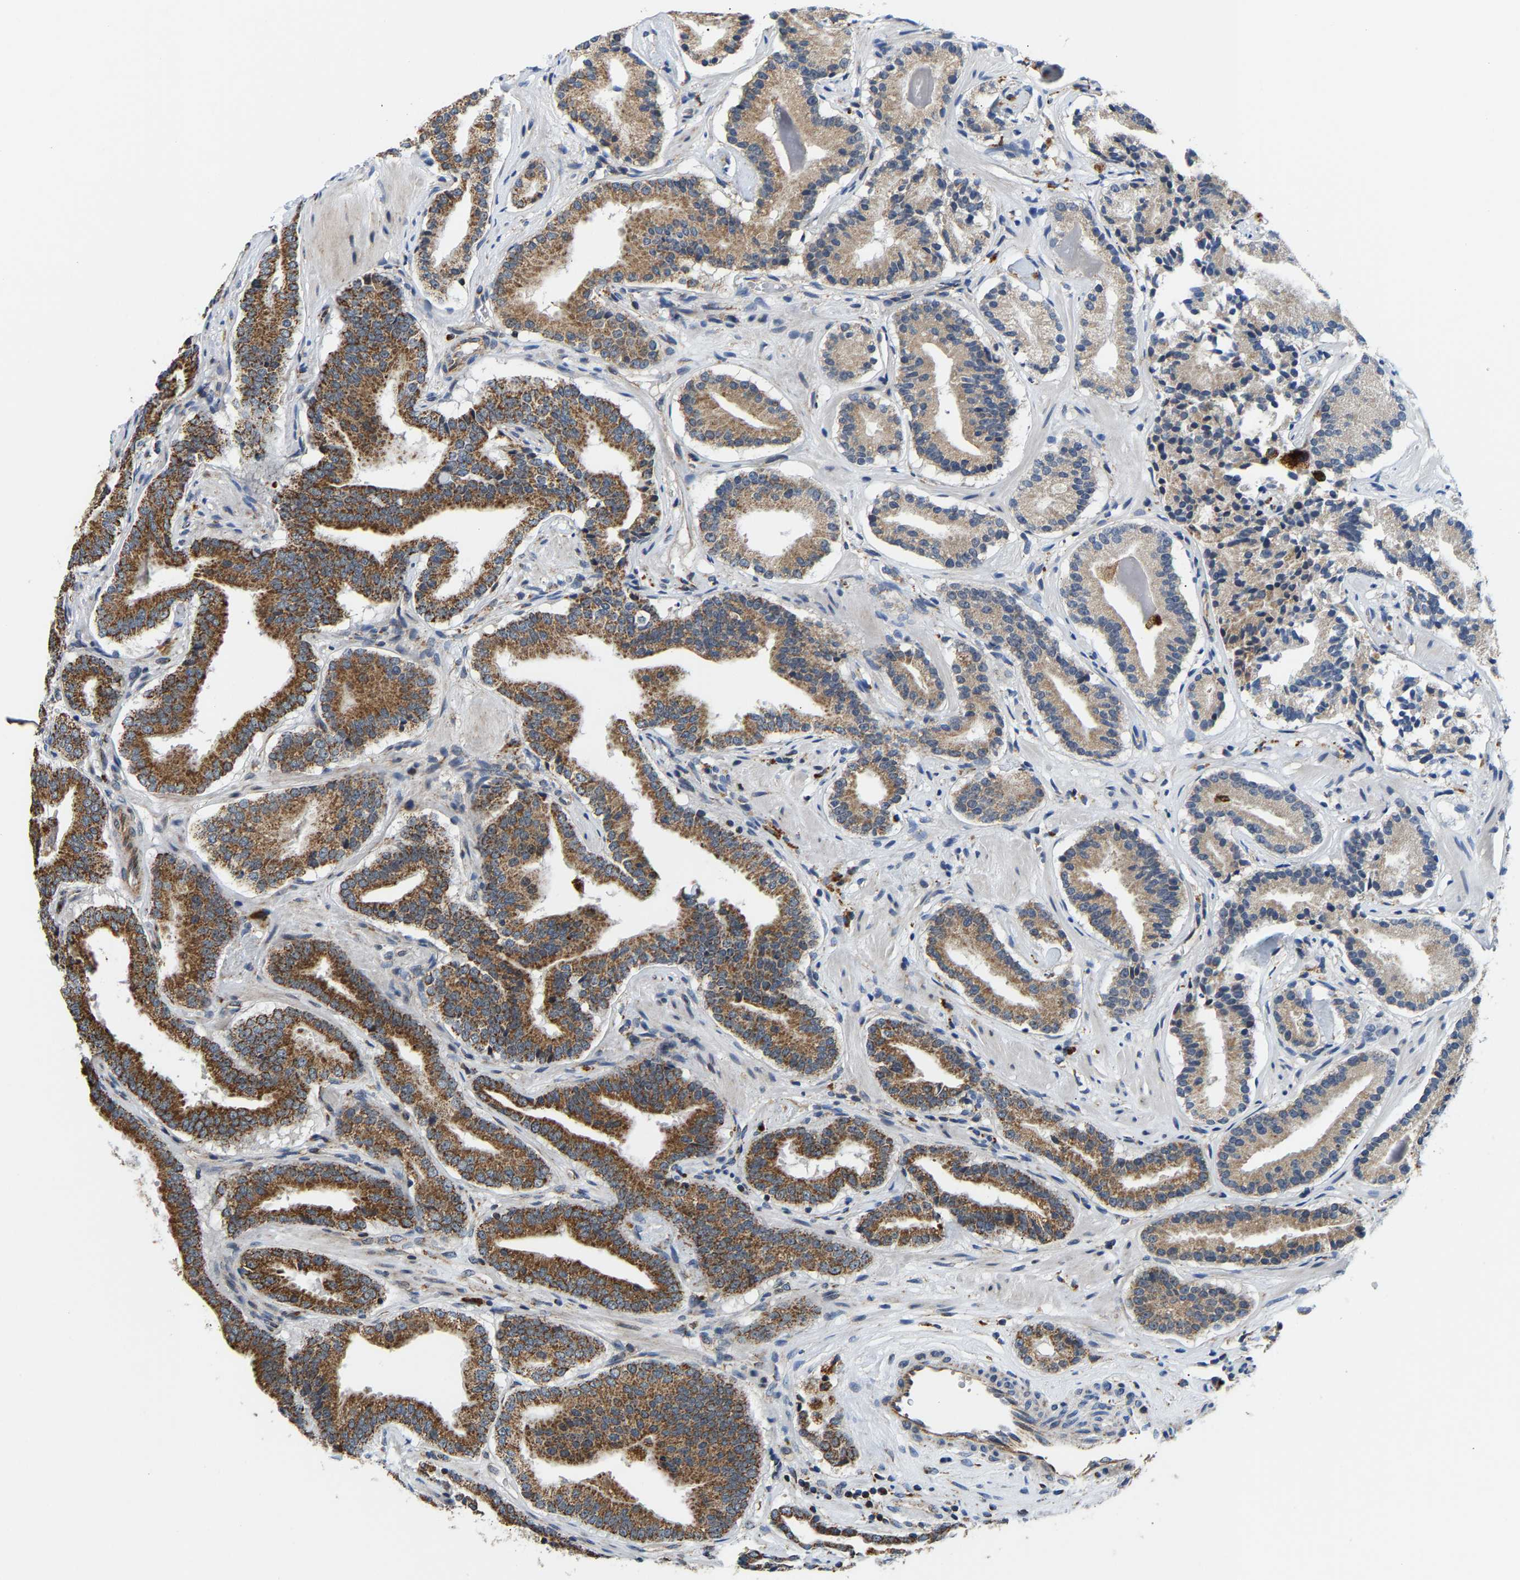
{"staining": {"intensity": "moderate", "quantity": "25%-75%", "location": "cytoplasmic/membranous"}, "tissue": "prostate cancer", "cell_type": "Tumor cells", "image_type": "cancer", "snomed": [{"axis": "morphology", "description": "Adenocarcinoma, Low grade"}, {"axis": "topography", "description": "Prostate"}], "caption": "Protein staining exhibits moderate cytoplasmic/membranous staining in approximately 25%-75% of tumor cells in prostate cancer.", "gene": "GIMAP7", "patient": {"sex": "male", "age": 51}}